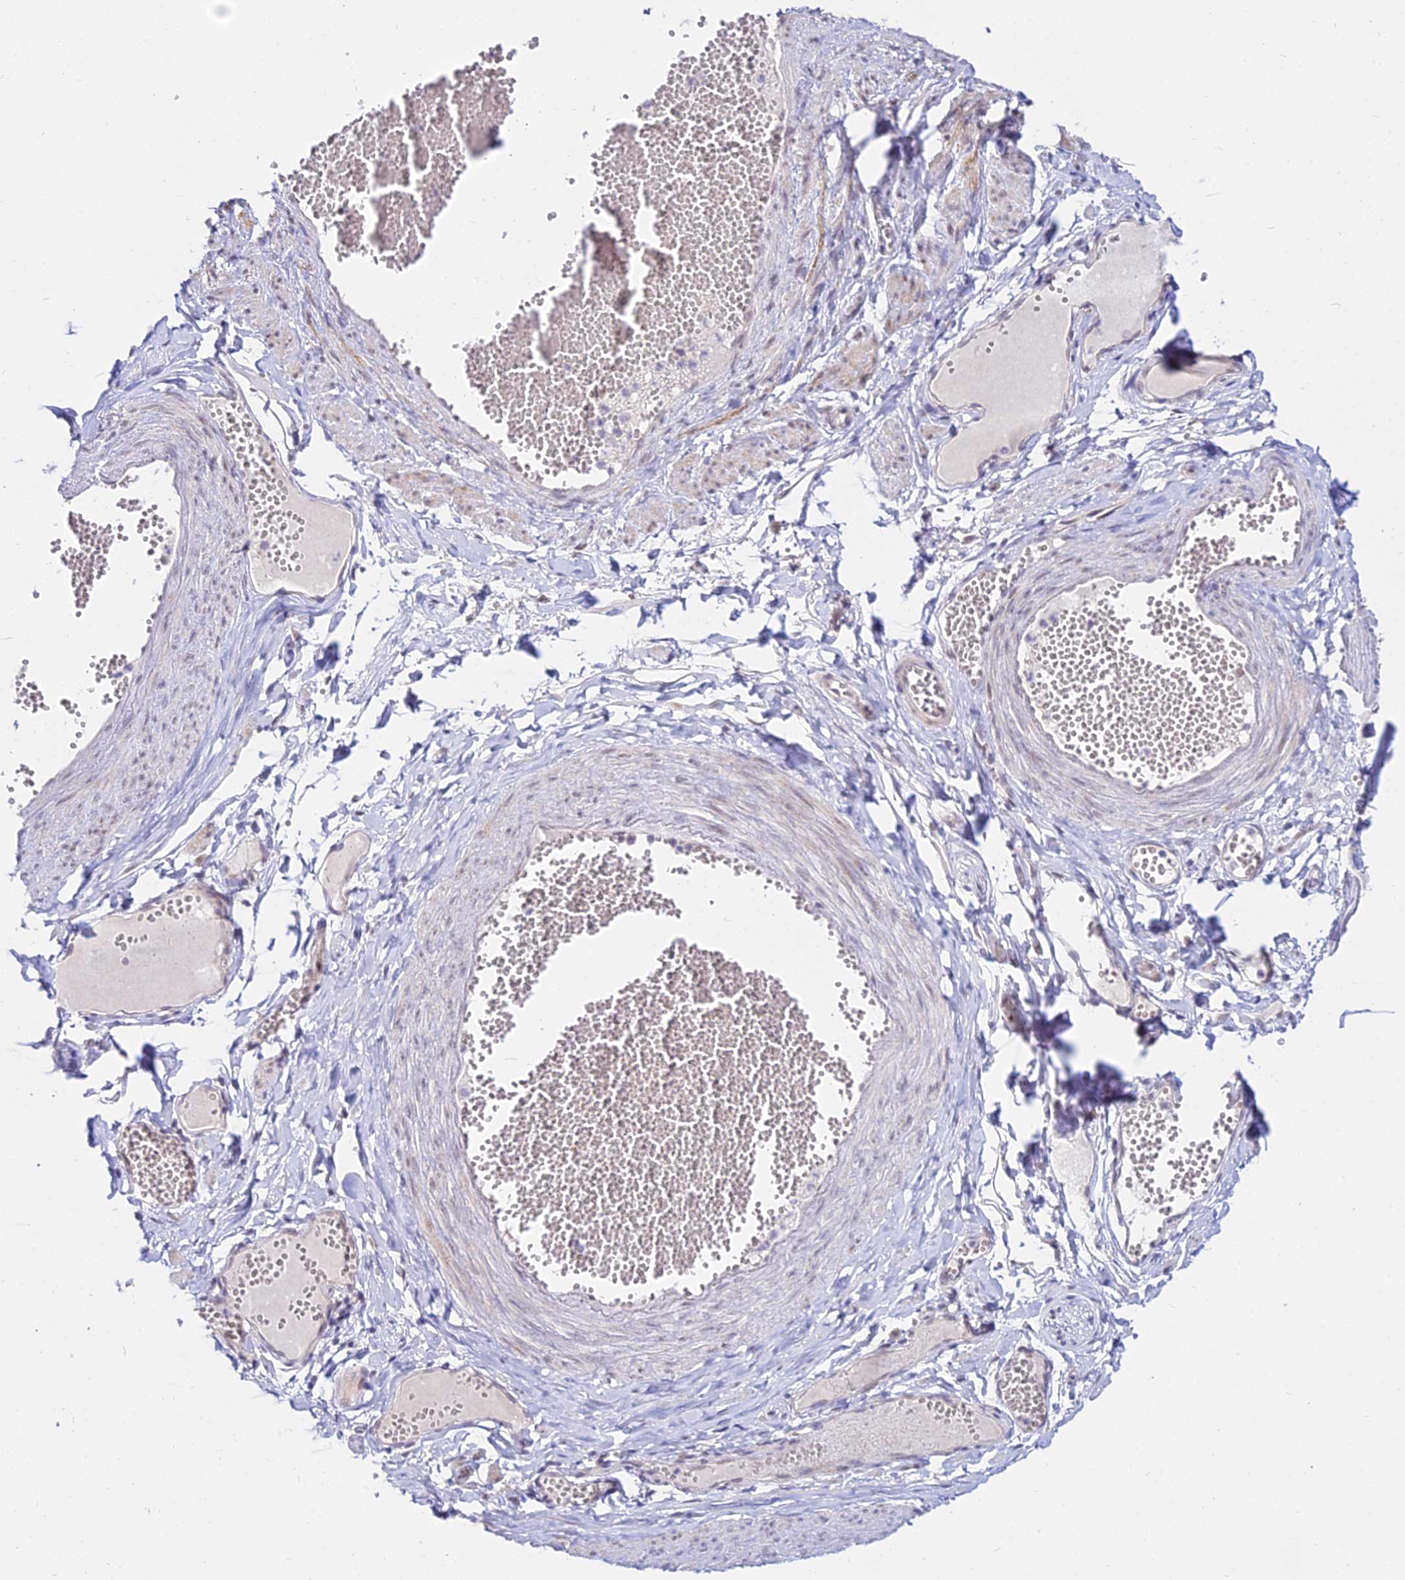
{"staining": {"intensity": "weak", "quantity": ">75%", "location": "cytoplasmic/membranous"}, "tissue": "soft tissue", "cell_type": "Fibroblasts", "image_type": "normal", "snomed": [{"axis": "morphology", "description": "Normal tissue, NOS"}, {"axis": "topography", "description": "Smooth muscle"}, {"axis": "topography", "description": "Peripheral nerve tissue"}], "caption": "Immunohistochemical staining of unremarkable human soft tissue shows low levels of weak cytoplasmic/membranous expression in about >75% of fibroblasts.", "gene": "C6orf163", "patient": {"sex": "female", "age": 39}}